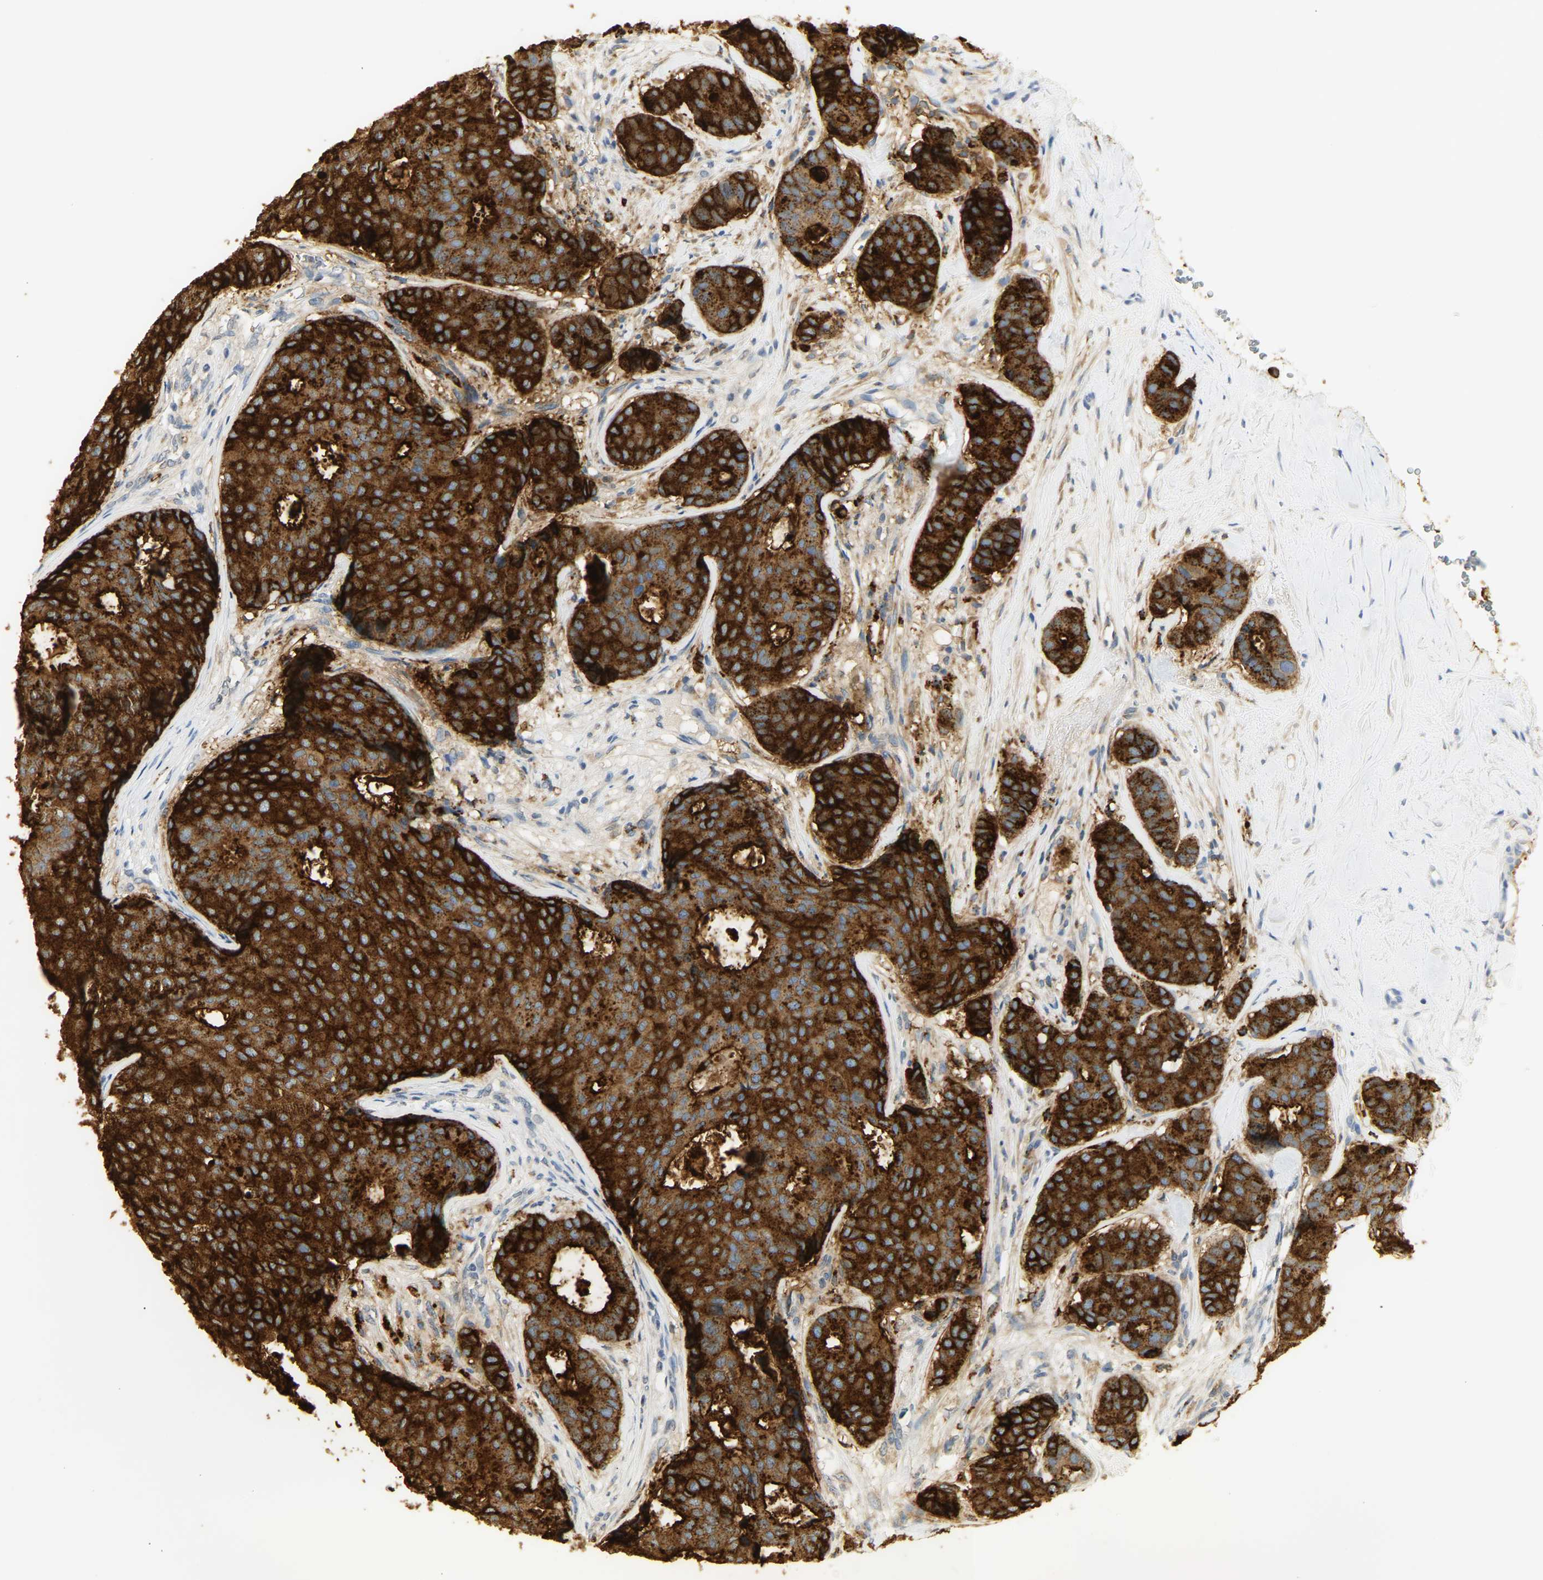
{"staining": {"intensity": "strong", "quantity": ">75%", "location": "cytoplasmic/membranous"}, "tissue": "breast cancer", "cell_type": "Tumor cells", "image_type": "cancer", "snomed": [{"axis": "morphology", "description": "Duct carcinoma"}, {"axis": "topography", "description": "Breast"}], "caption": "The histopathology image reveals immunohistochemical staining of breast infiltrating ductal carcinoma. There is strong cytoplasmic/membranous expression is appreciated in approximately >75% of tumor cells.", "gene": "CEACAM5", "patient": {"sex": "female", "age": 75}}